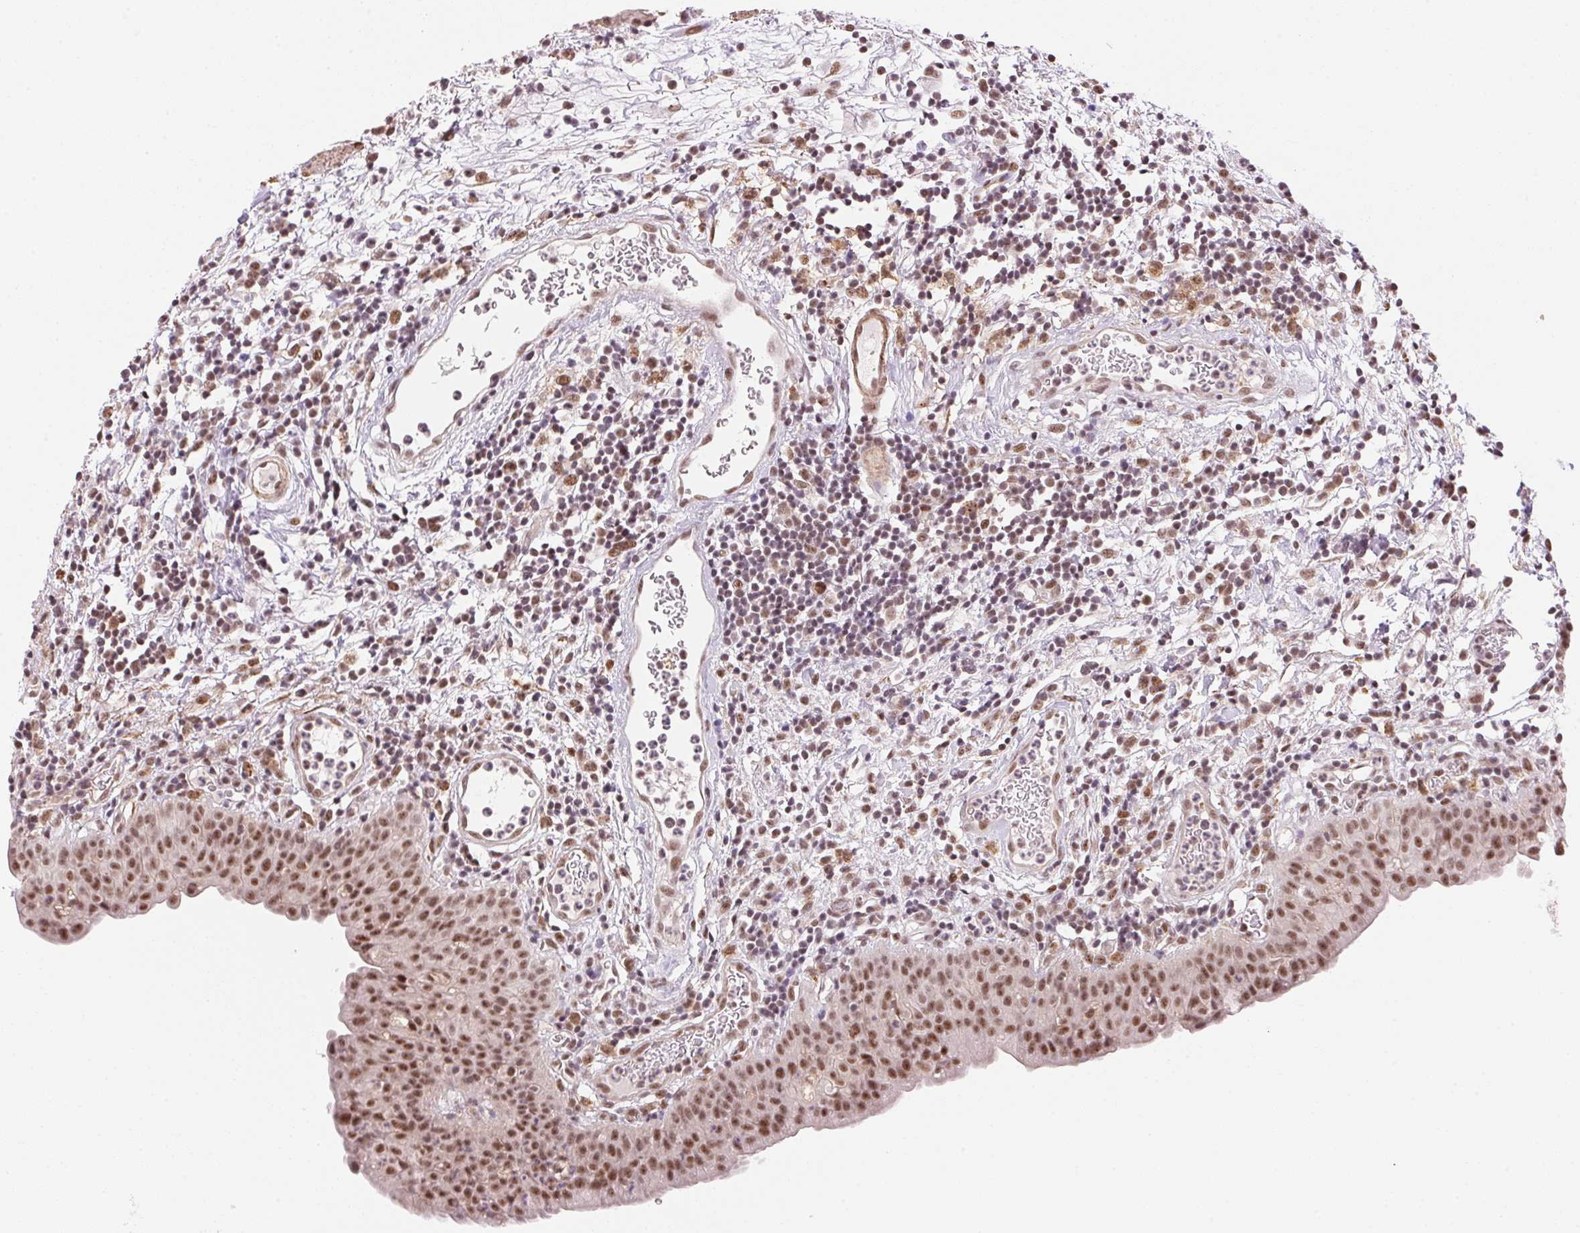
{"staining": {"intensity": "moderate", "quantity": ">75%", "location": "nuclear"}, "tissue": "urinary bladder", "cell_type": "Urothelial cells", "image_type": "normal", "snomed": [{"axis": "morphology", "description": "Normal tissue, NOS"}, {"axis": "morphology", "description": "Inflammation, NOS"}, {"axis": "topography", "description": "Urinary bladder"}], "caption": "IHC of normal human urinary bladder demonstrates medium levels of moderate nuclear staining in about >75% of urothelial cells.", "gene": "HNRNPDL", "patient": {"sex": "male", "age": 57}}